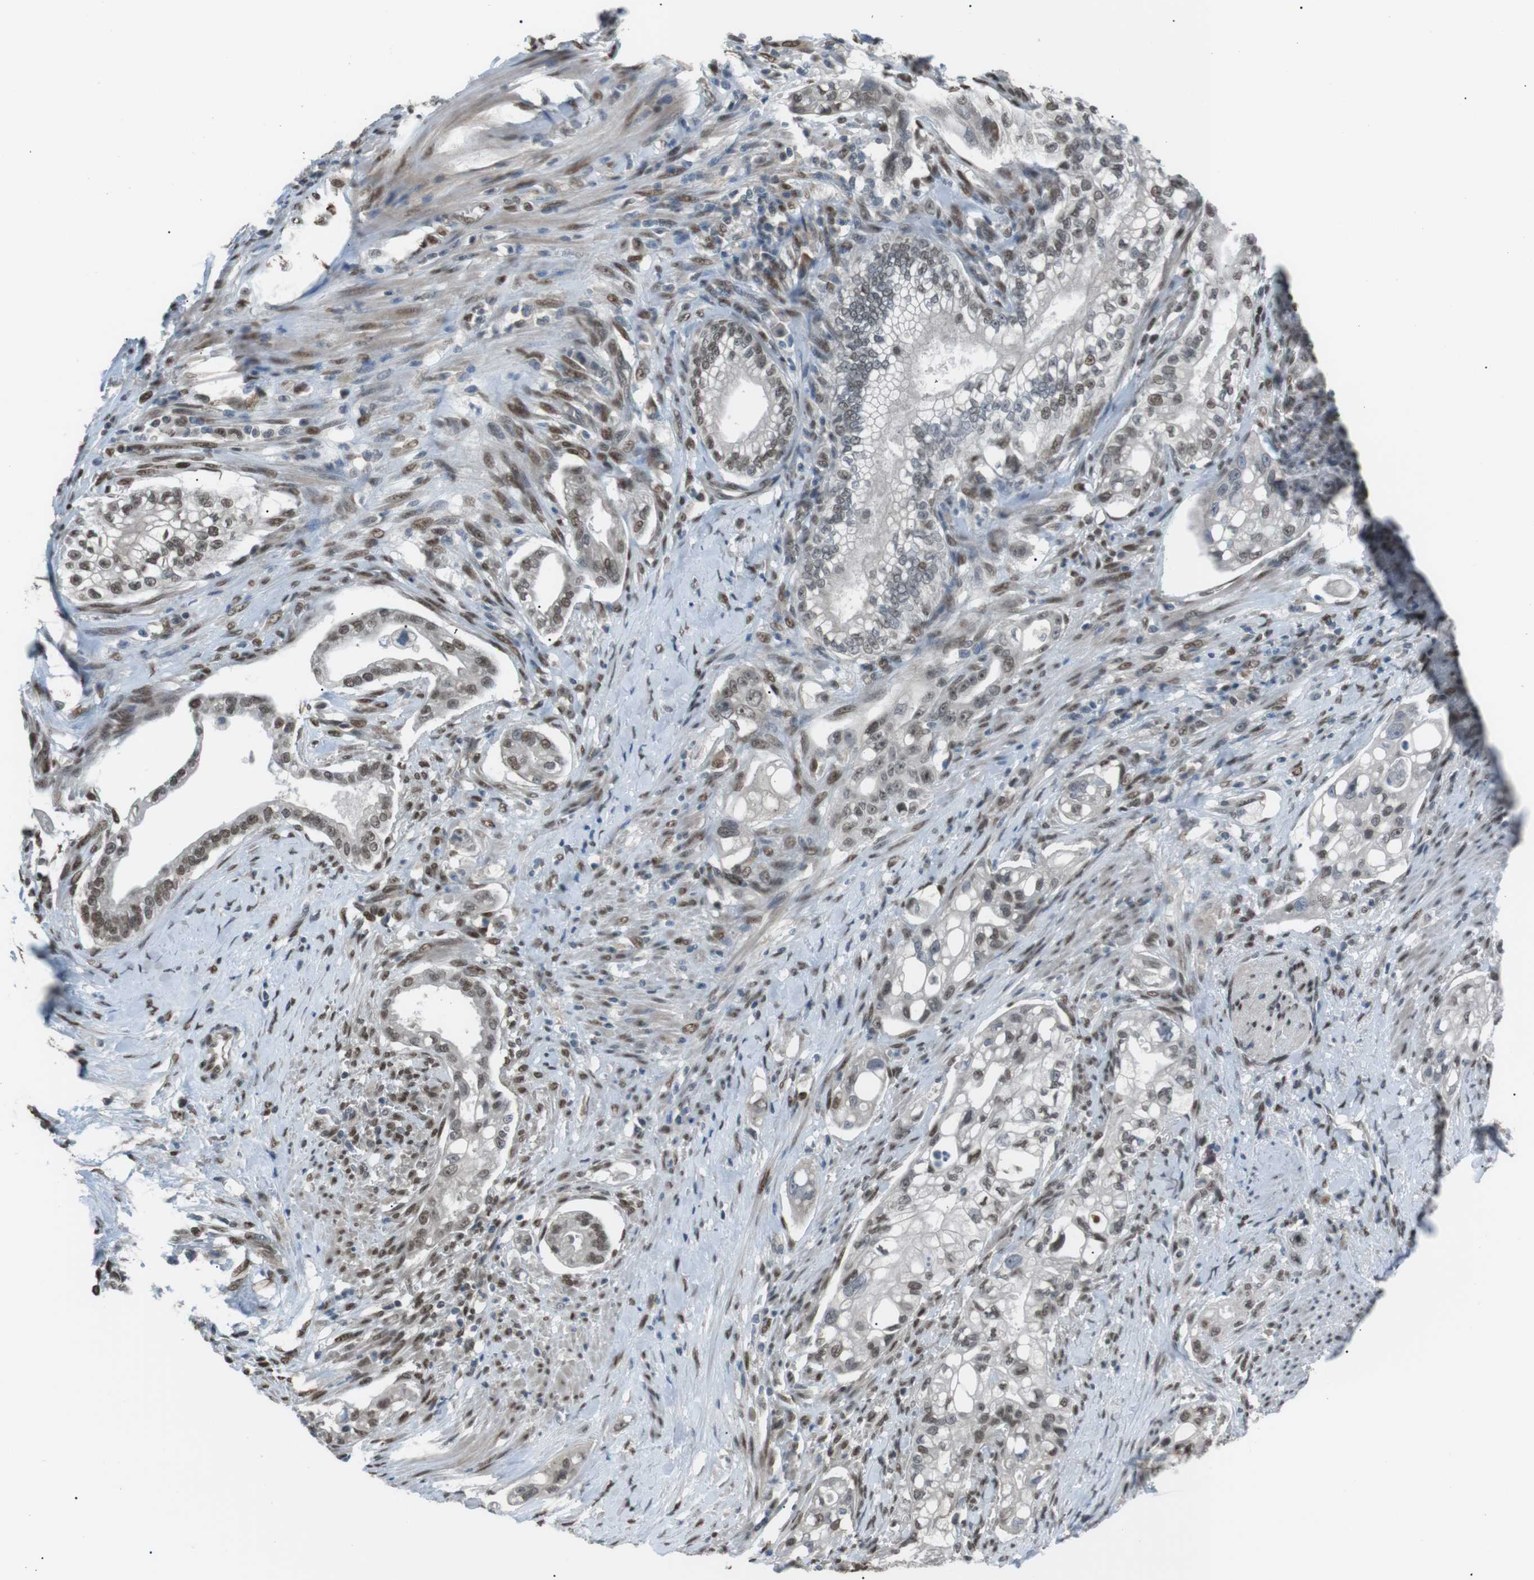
{"staining": {"intensity": "weak", "quantity": ">75%", "location": "nuclear"}, "tissue": "pancreatic cancer", "cell_type": "Tumor cells", "image_type": "cancer", "snomed": [{"axis": "morphology", "description": "Normal tissue, NOS"}, {"axis": "topography", "description": "Pancreas"}], "caption": "A photomicrograph showing weak nuclear positivity in approximately >75% of tumor cells in pancreatic cancer, as visualized by brown immunohistochemical staining.", "gene": "SRPK2", "patient": {"sex": "male", "age": 42}}